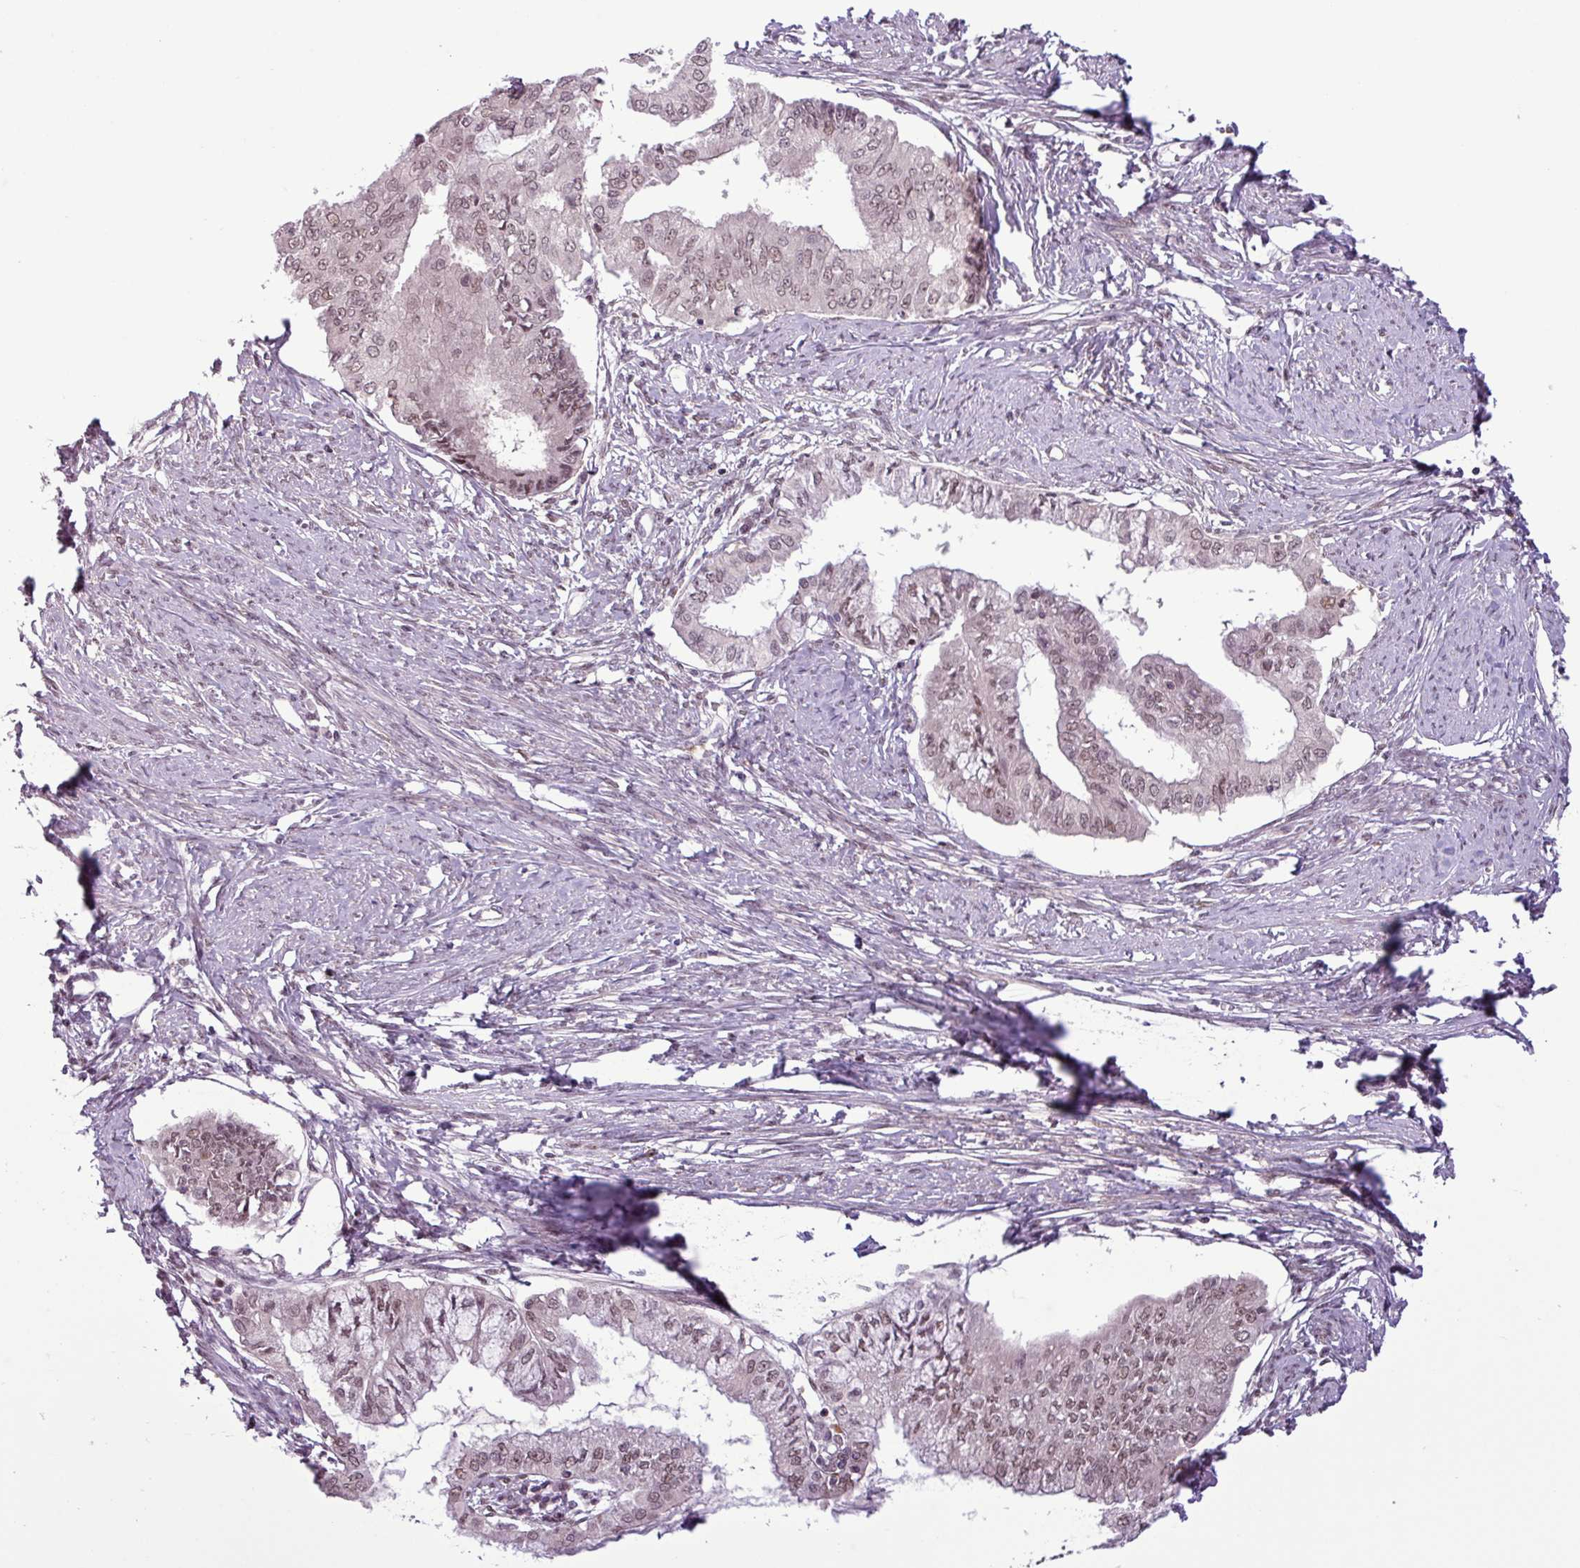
{"staining": {"intensity": "moderate", "quantity": "25%-75%", "location": "nuclear"}, "tissue": "endometrial cancer", "cell_type": "Tumor cells", "image_type": "cancer", "snomed": [{"axis": "morphology", "description": "Adenocarcinoma, NOS"}, {"axis": "topography", "description": "Endometrium"}], "caption": "High-magnification brightfield microscopy of endometrial cancer stained with DAB (brown) and counterstained with hematoxylin (blue). tumor cells exhibit moderate nuclear expression is present in approximately25%-75% of cells. (DAB (3,3'-diaminobenzidine) IHC with brightfield microscopy, high magnification).", "gene": "NOTCH2", "patient": {"sex": "female", "age": 76}}